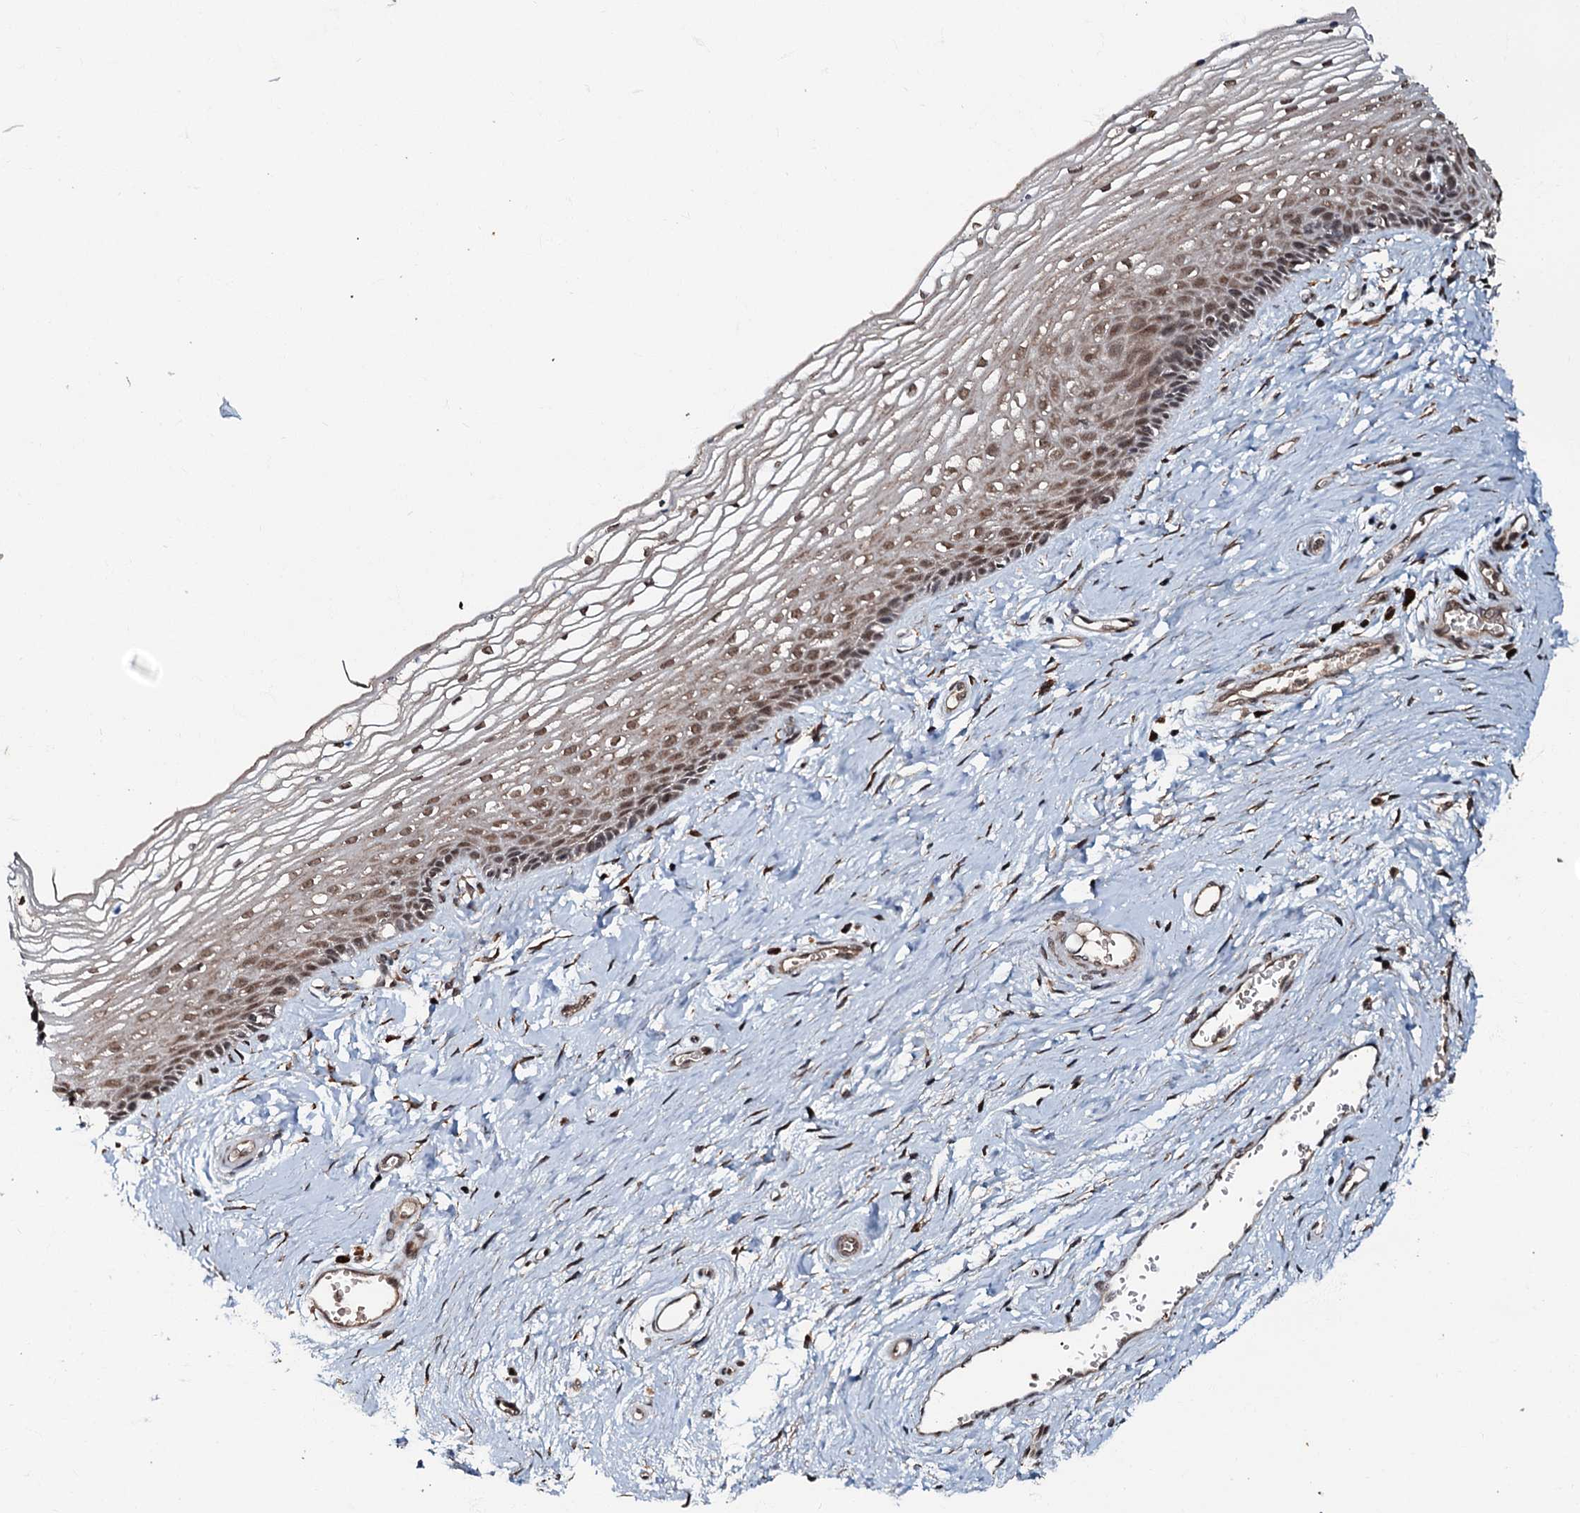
{"staining": {"intensity": "moderate", "quantity": ">75%", "location": "nuclear"}, "tissue": "vagina", "cell_type": "Squamous epithelial cells", "image_type": "normal", "snomed": [{"axis": "morphology", "description": "Normal tissue, NOS"}, {"axis": "topography", "description": "Vagina"}], "caption": "Unremarkable vagina was stained to show a protein in brown. There is medium levels of moderate nuclear staining in about >75% of squamous epithelial cells. The staining is performed using DAB (3,3'-diaminobenzidine) brown chromogen to label protein expression. The nuclei are counter-stained blue using hematoxylin.", "gene": "C18orf32", "patient": {"sex": "female", "age": 46}}